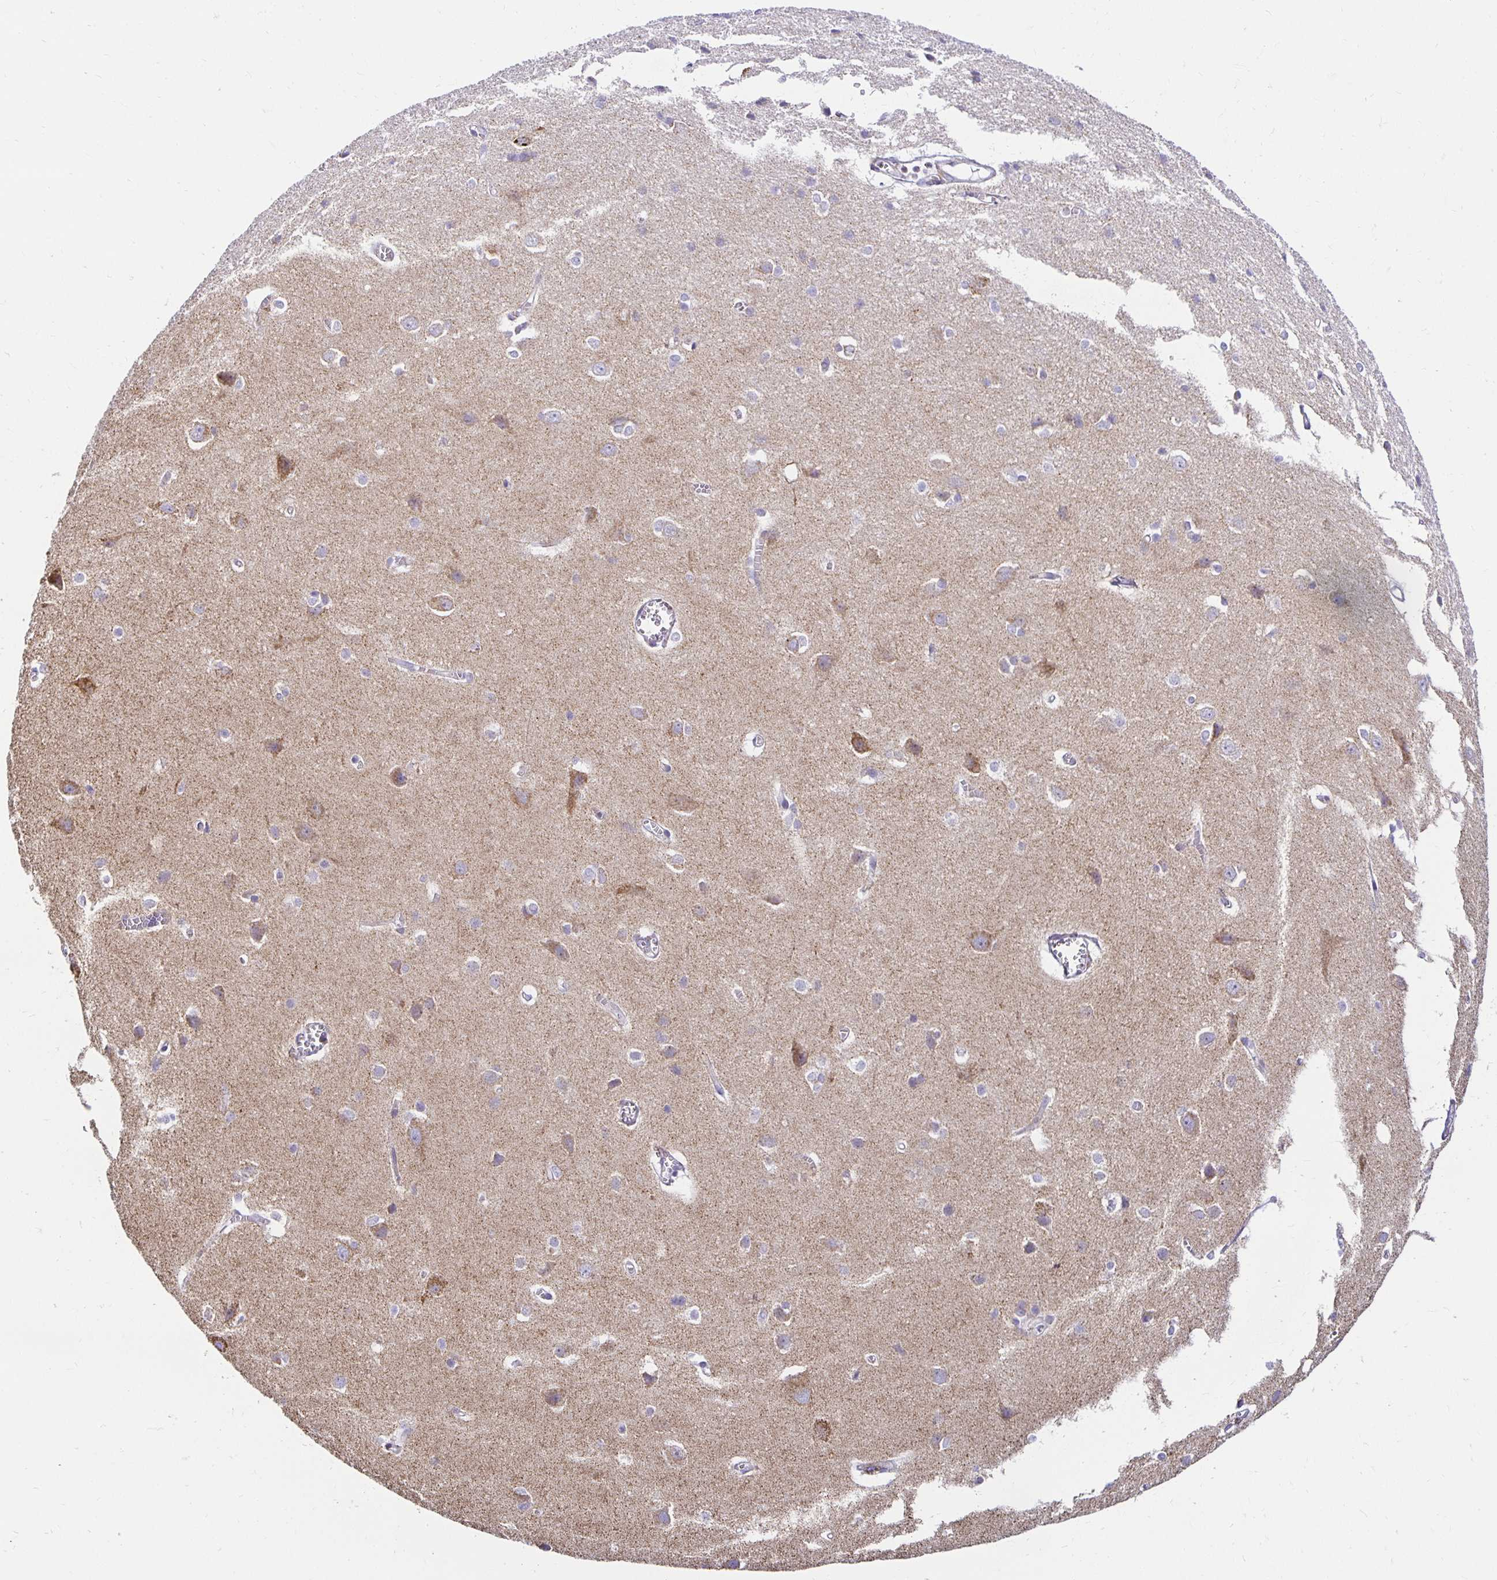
{"staining": {"intensity": "negative", "quantity": "none", "location": "none"}, "tissue": "cerebral cortex", "cell_type": "Endothelial cells", "image_type": "normal", "snomed": [{"axis": "morphology", "description": "Normal tissue, NOS"}, {"axis": "topography", "description": "Cerebral cortex"}], "caption": "Endothelial cells are negative for brown protein staining in unremarkable cerebral cortex.", "gene": "PLAAT2", "patient": {"sex": "male", "age": 37}}